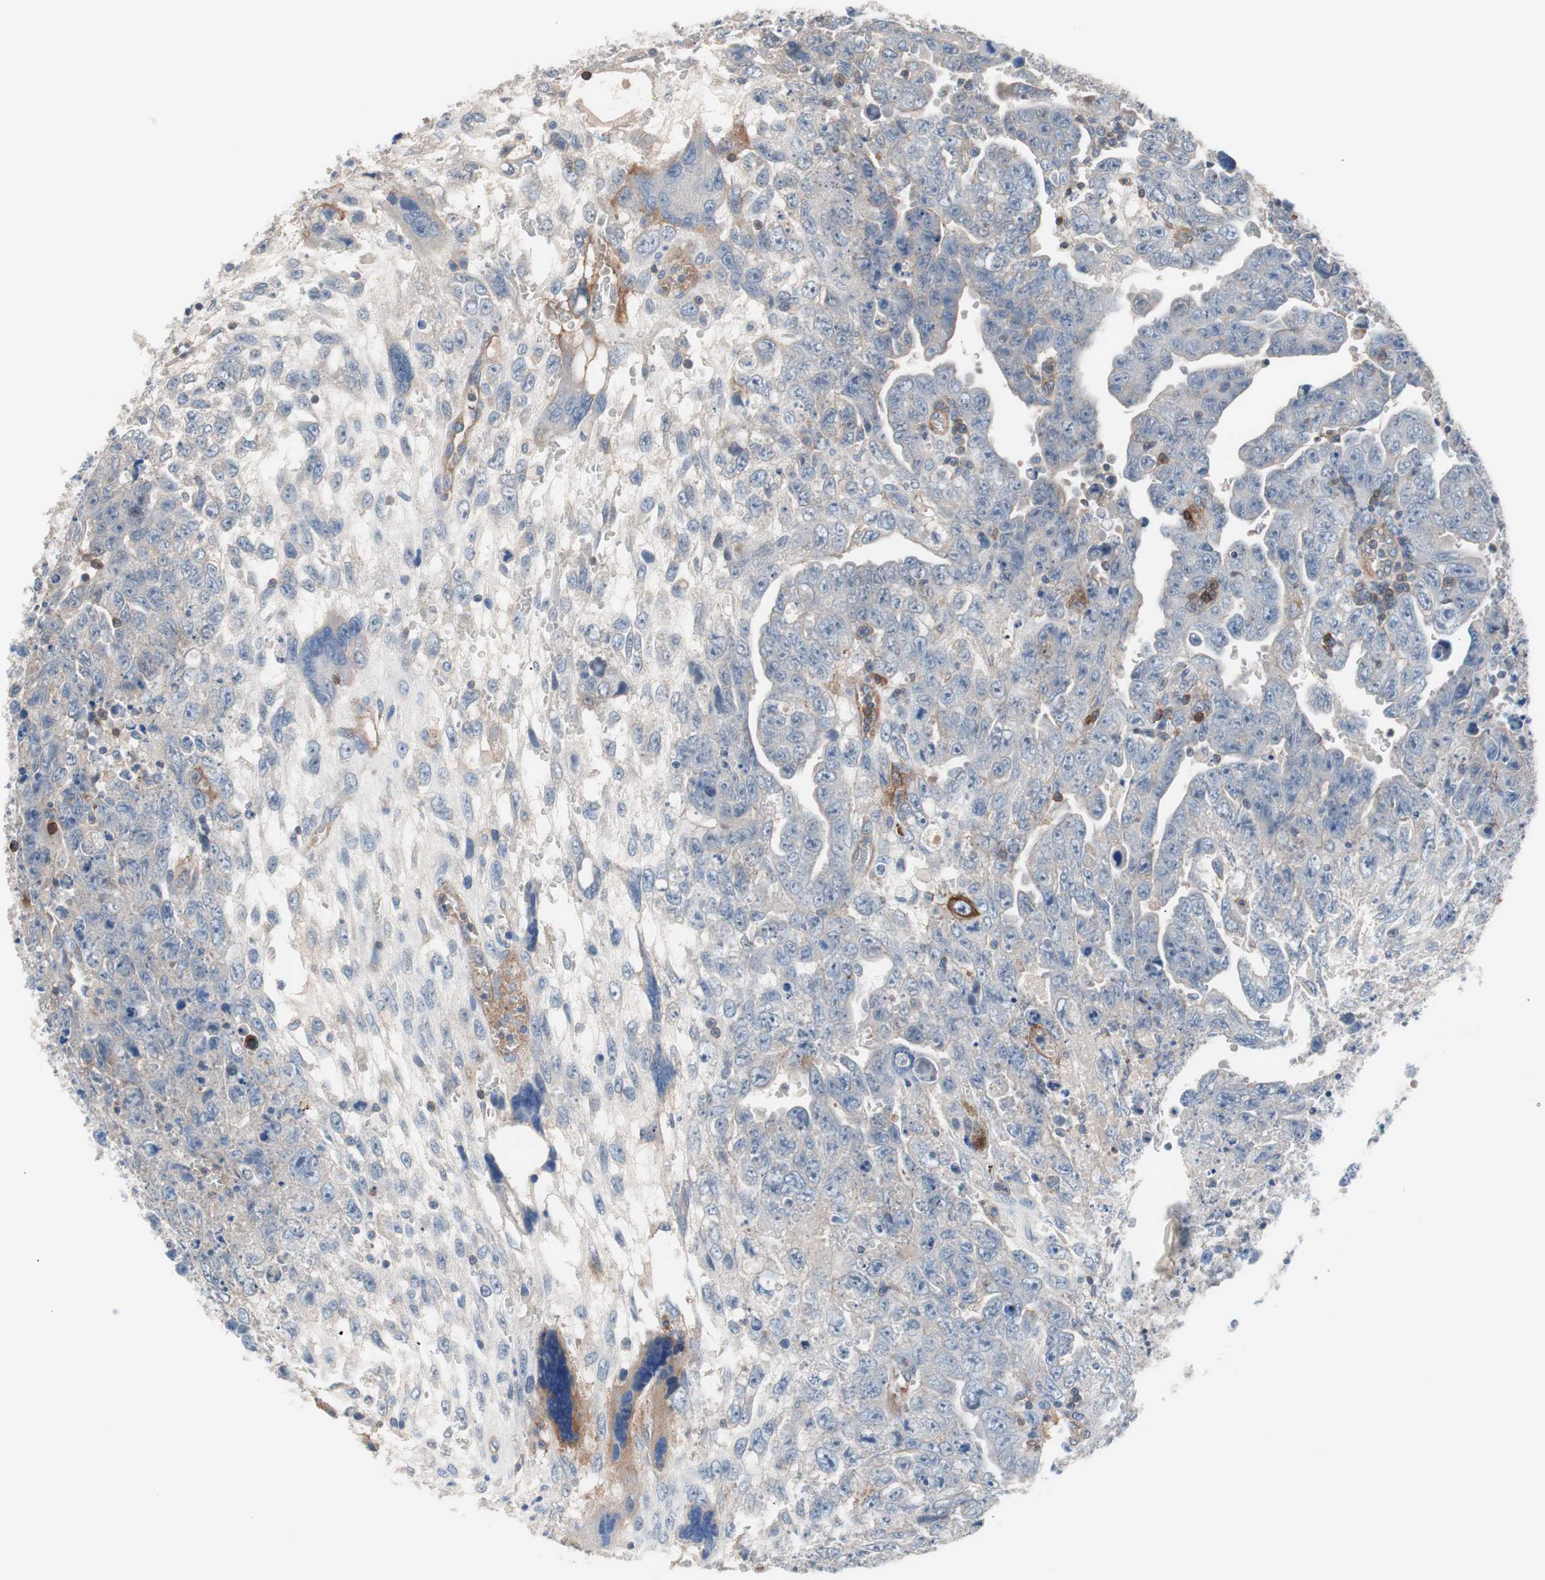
{"staining": {"intensity": "weak", "quantity": "25%-75%", "location": "cytoplasmic/membranous"}, "tissue": "testis cancer", "cell_type": "Tumor cells", "image_type": "cancer", "snomed": [{"axis": "morphology", "description": "Carcinoma, Embryonal, NOS"}, {"axis": "topography", "description": "Testis"}], "caption": "The immunohistochemical stain highlights weak cytoplasmic/membranous staining in tumor cells of testis cancer tissue. (brown staining indicates protein expression, while blue staining denotes nuclei).", "gene": "GPR160", "patient": {"sex": "male", "age": 28}}